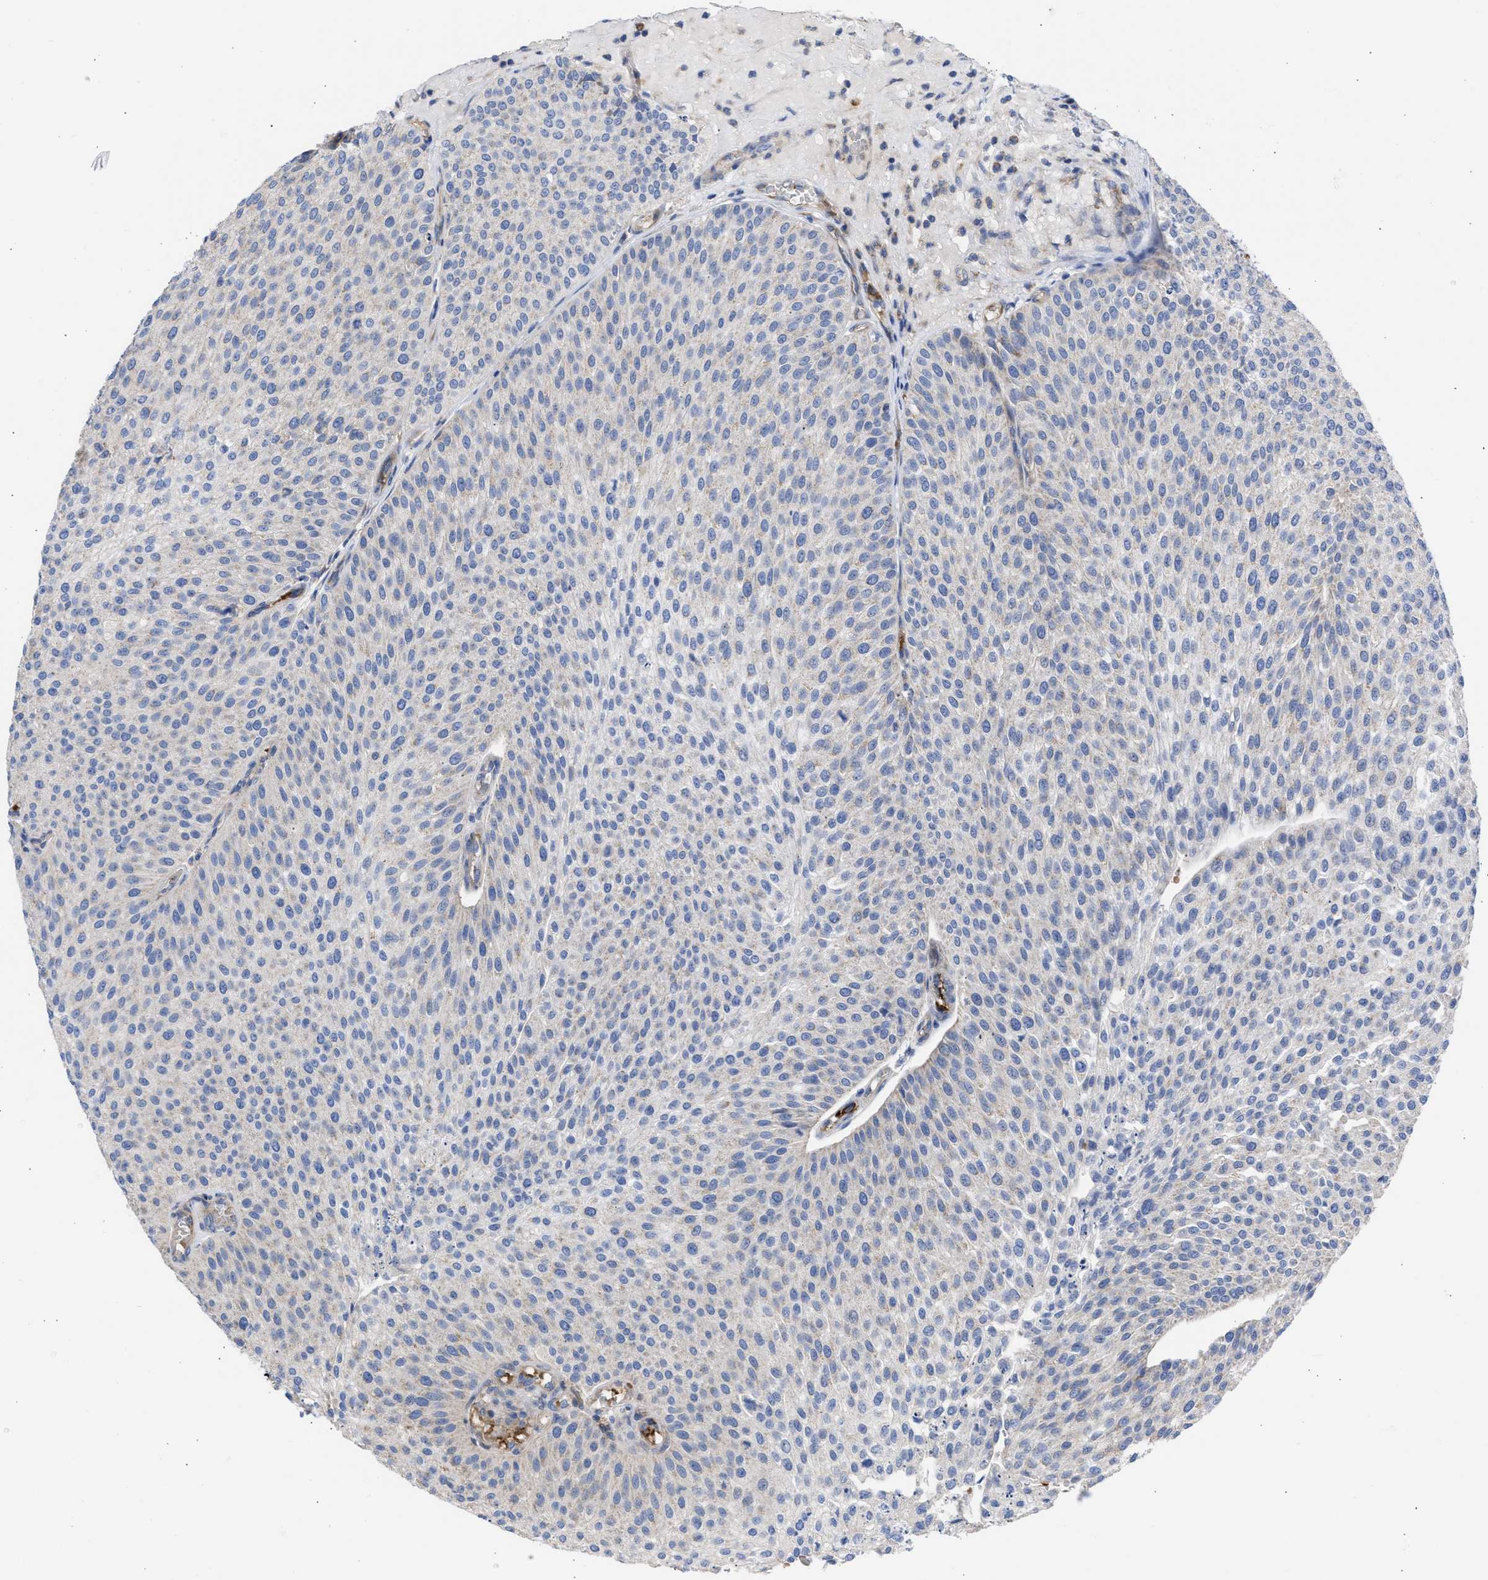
{"staining": {"intensity": "negative", "quantity": "none", "location": "none"}, "tissue": "urothelial cancer", "cell_type": "Tumor cells", "image_type": "cancer", "snomed": [{"axis": "morphology", "description": "Urothelial carcinoma, Low grade"}, {"axis": "topography", "description": "Smooth muscle"}, {"axis": "topography", "description": "Urinary bladder"}], "caption": "Immunohistochemistry histopathology image of urothelial carcinoma (low-grade) stained for a protein (brown), which shows no positivity in tumor cells. (DAB immunohistochemistry (IHC), high magnification).", "gene": "BTG3", "patient": {"sex": "male", "age": 60}}